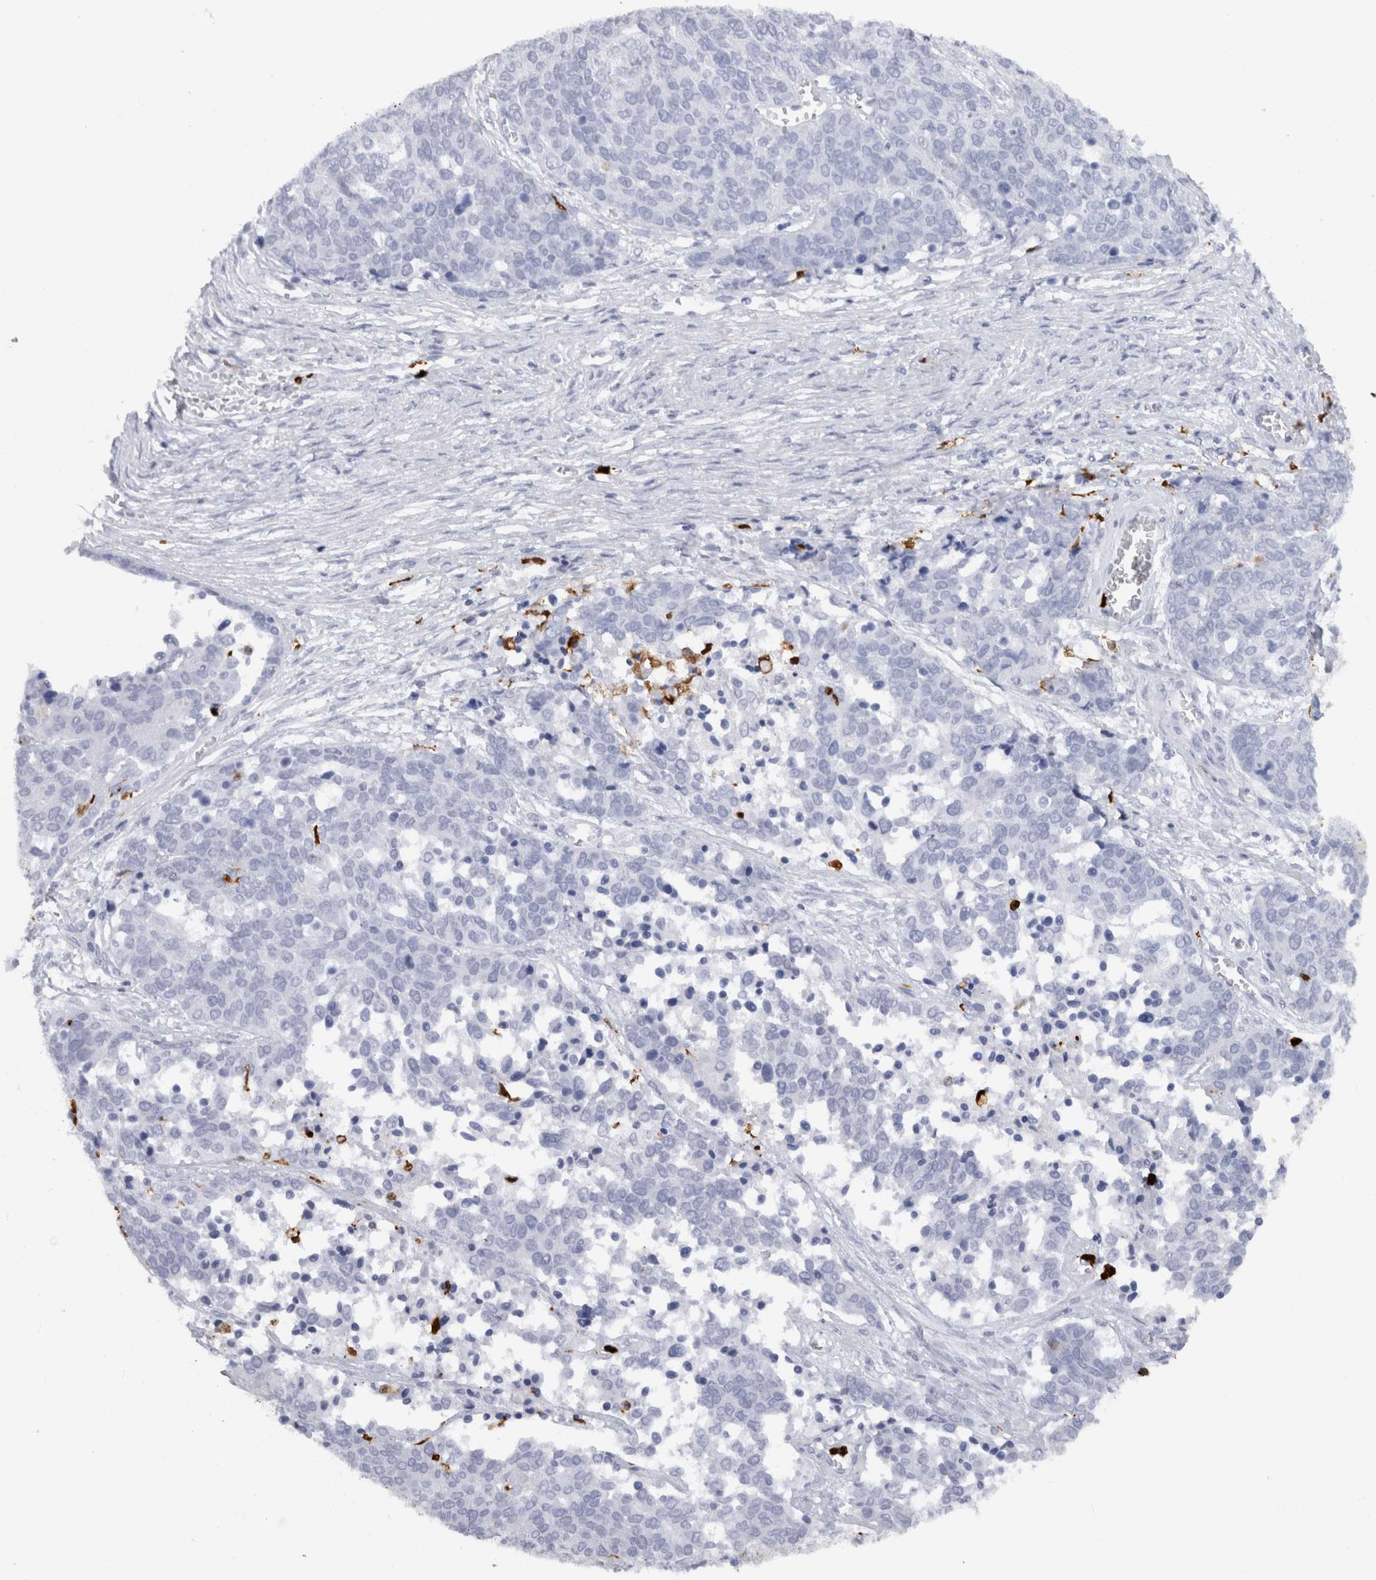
{"staining": {"intensity": "negative", "quantity": "none", "location": "none"}, "tissue": "ovarian cancer", "cell_type": "Tumor cells", "image_type": "cancer", "snomed": [{"axis": "morphology", "description": "Cystadenocarcinoma, serous, NOS"}, {"axis": "topography", "description": "Ovary"}], "caption": "Immunohistochemical staining of ovarian serous cystadenocarcinoma exhibits no significant staining in tumor cells.", "gene": "S100A8", "patient": {"sex": "female", "age": 44}}